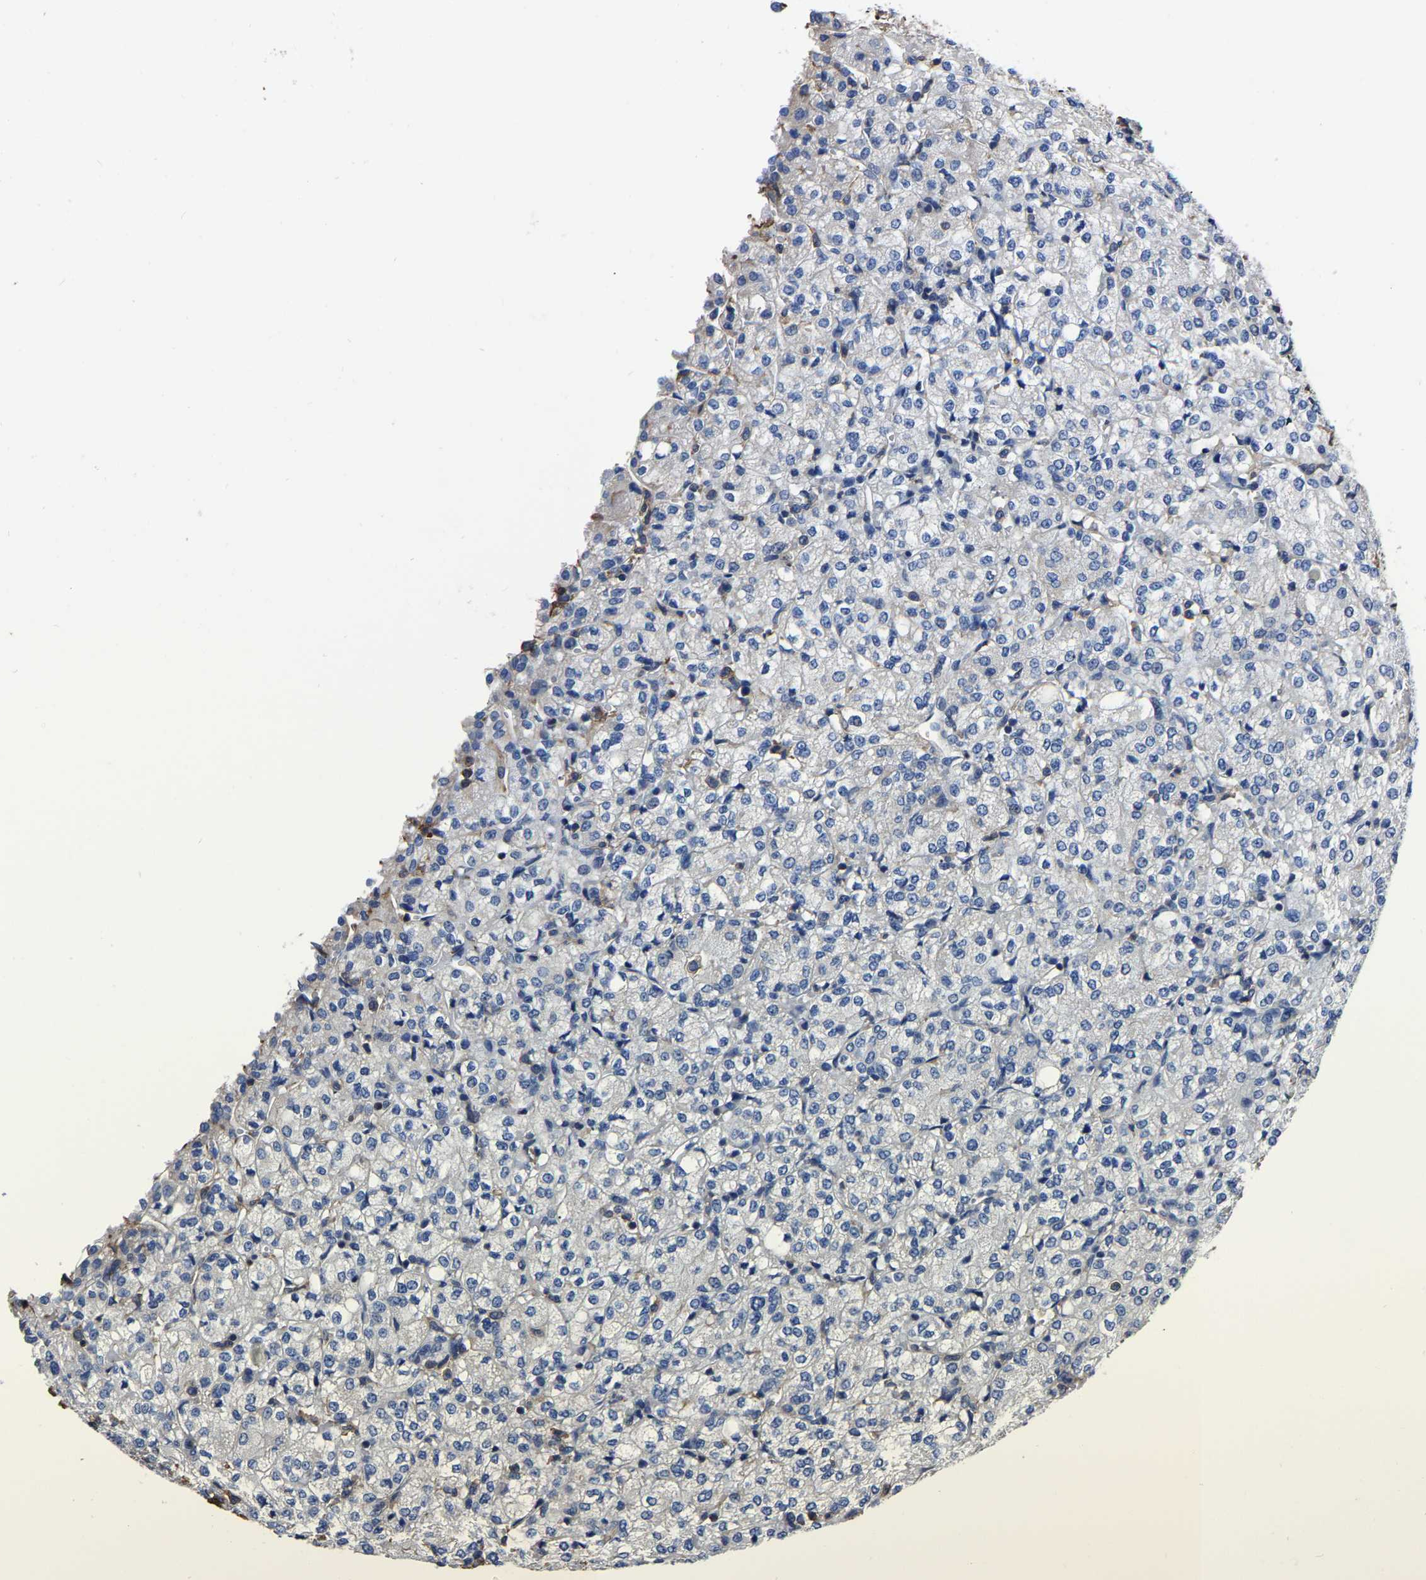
{"staining": {"intensity": "negative", "quantity": "none", "location": "none"}, "tissue": "renal cancer", "cell_type": "Tumor cells", "image_type": "cancer", "snomed": [{"axis": "morphology", "description": "Adenocarcinoma, NOS"}, {"axis": "topography", "description": "Kidney"}], "caption": "DAB immunohistochemical staining of renal cancer (adenocarcinoma) exhibits no significant positivity in tumor cells.", "gene": "ARMT1", "patient": {"sex": "male", "age": 77}}